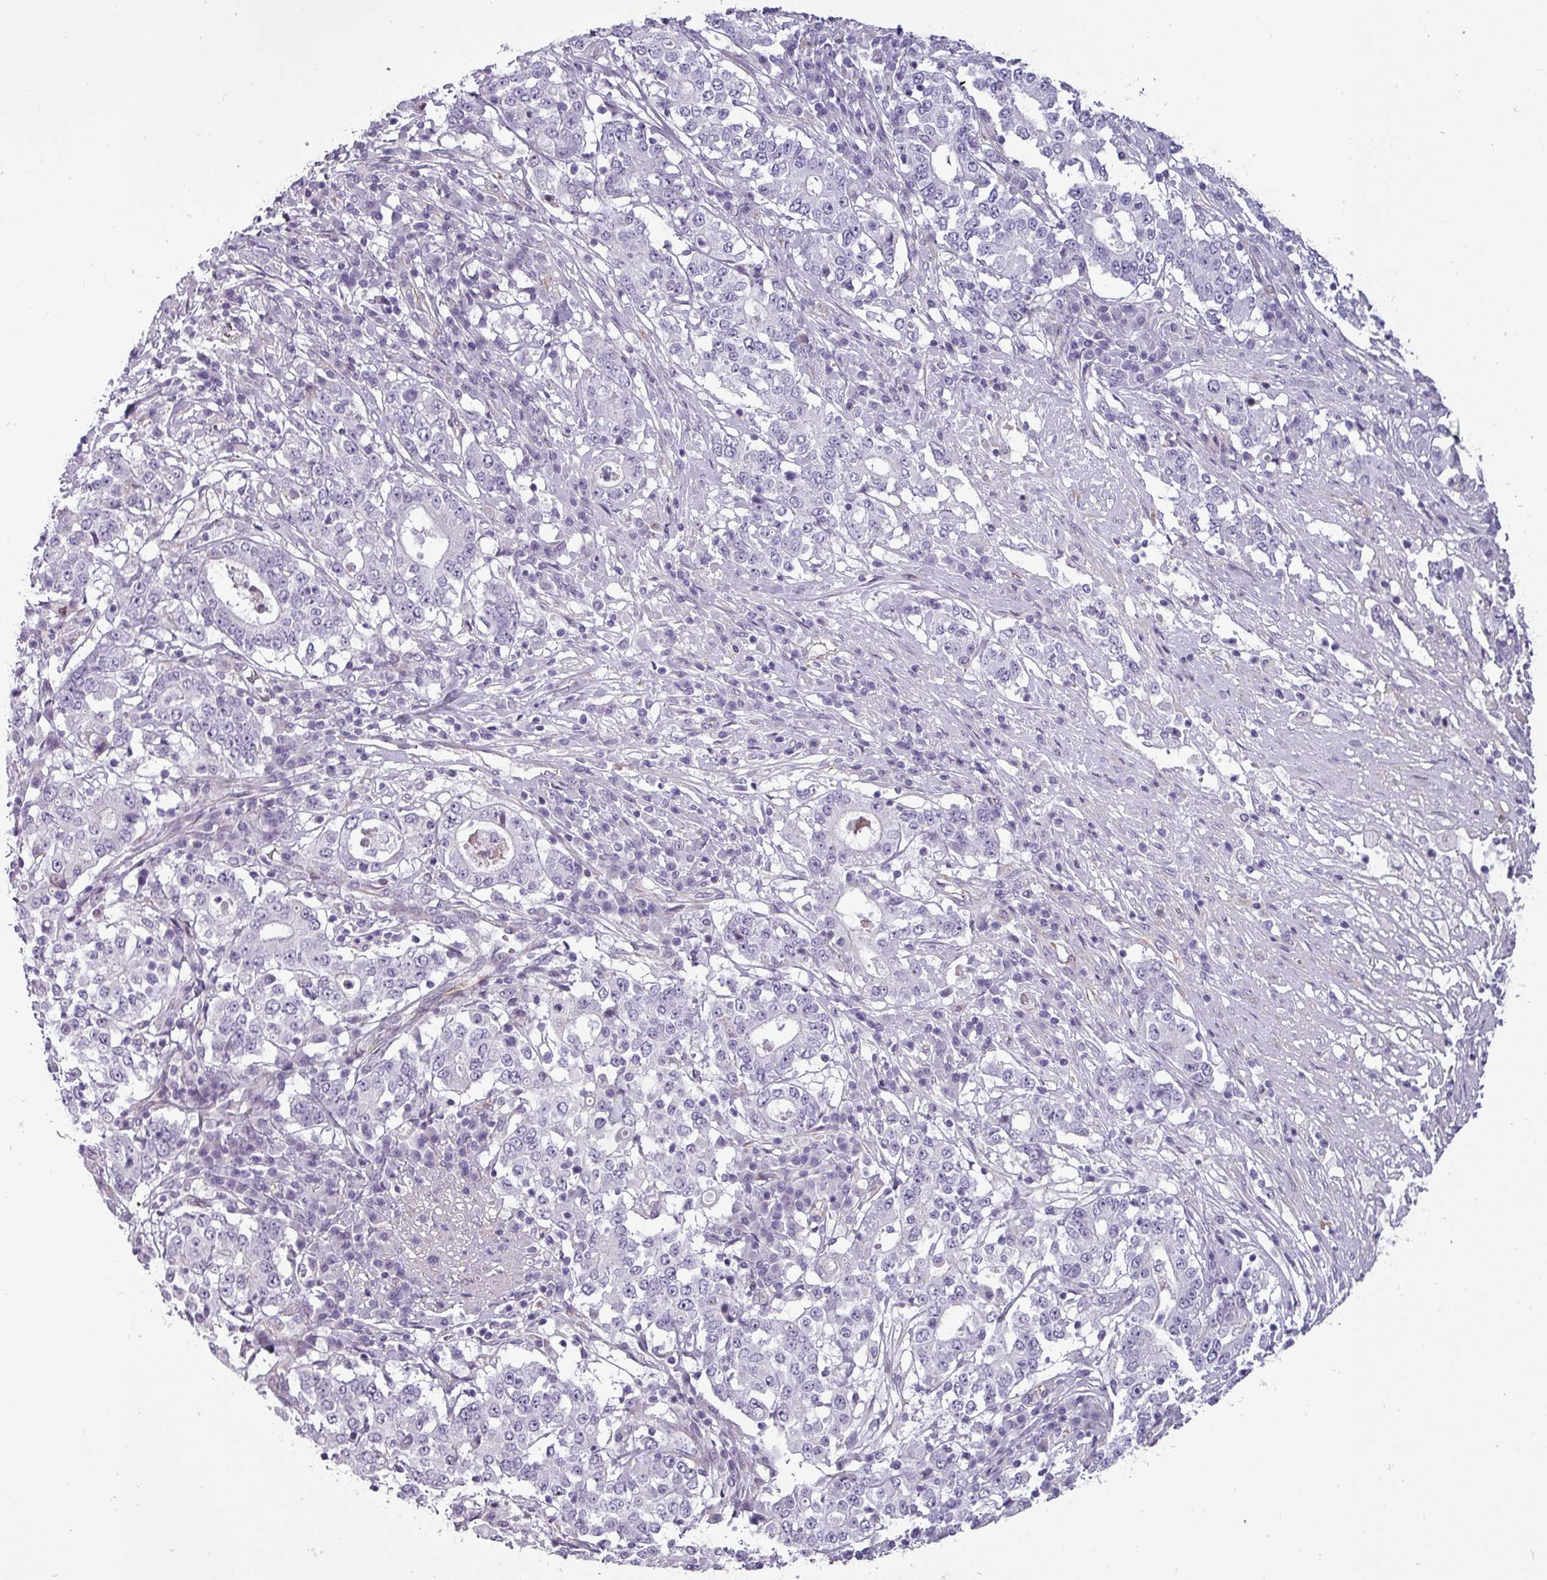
{"staining": {"intensity": "negative", "quantity": "none", "location": "none"}, "tissue": "stomach cancer", "cell_type": "Tumor cells", "image_type": "cancer", "snomed": [{"axis": "morphology", "description": "Adenocarcinoma, NOS"}, {"axis": "topography", "description": "Stomach"}], "caption": "Tumor cells show no significant expression in stomach adenocarcinoma.", "gene": "CHRDL1", "patient": {"sex": "male", "age": 59}}